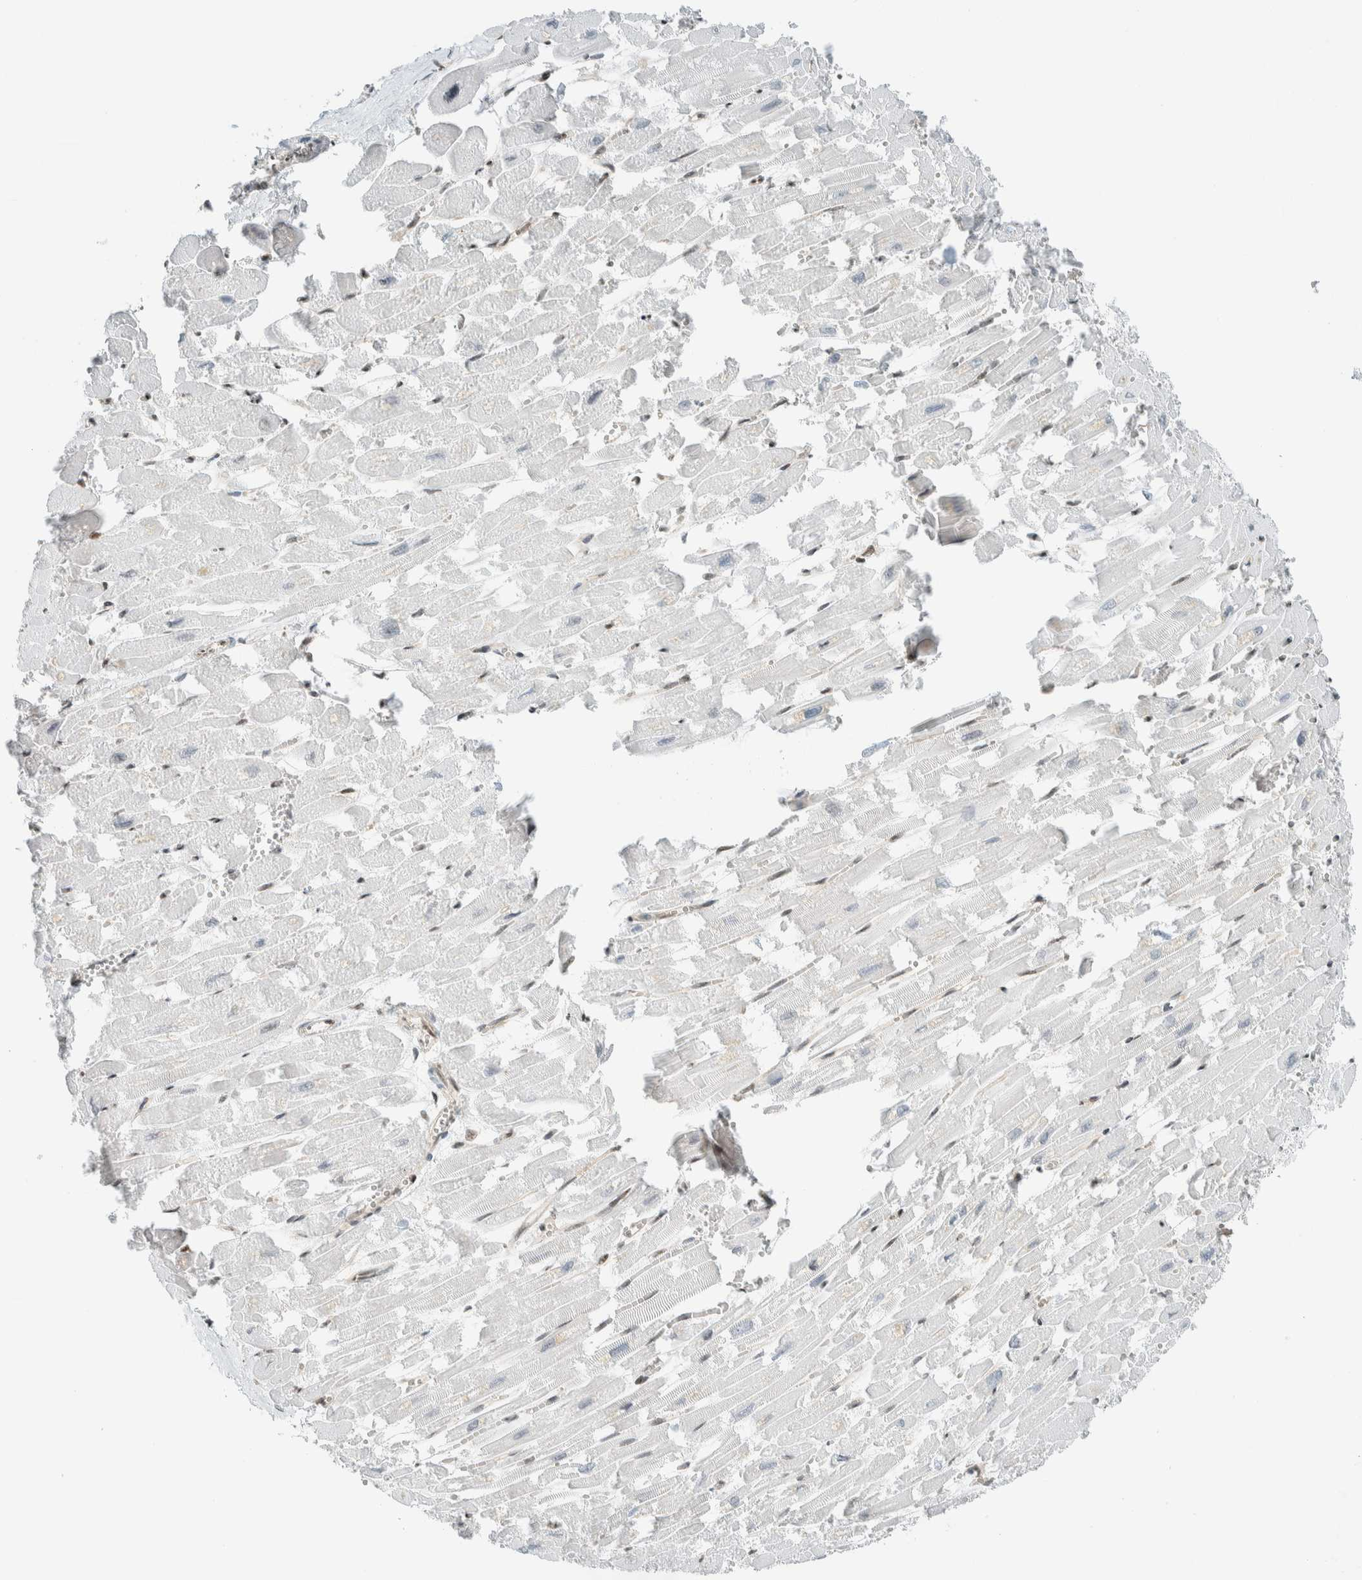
{"staining": {"intensity": "negative", "quantity": "none", "location": "none"}, "tissue": "heart muscle", "cell_type": "Cardiomyocytes", "image_type": "normal", "snomed": [{"axis": "morphology", "description": "Normal tissue, NOS"}, {"axis": "topography", "description": "Heart"}], "caption": "Heart muscle stained for a protein using IHC exhibits no positivity cardiomyocytes.", "gene": "NIBAN2", "patient": {"sex": "male", "age": 54}}